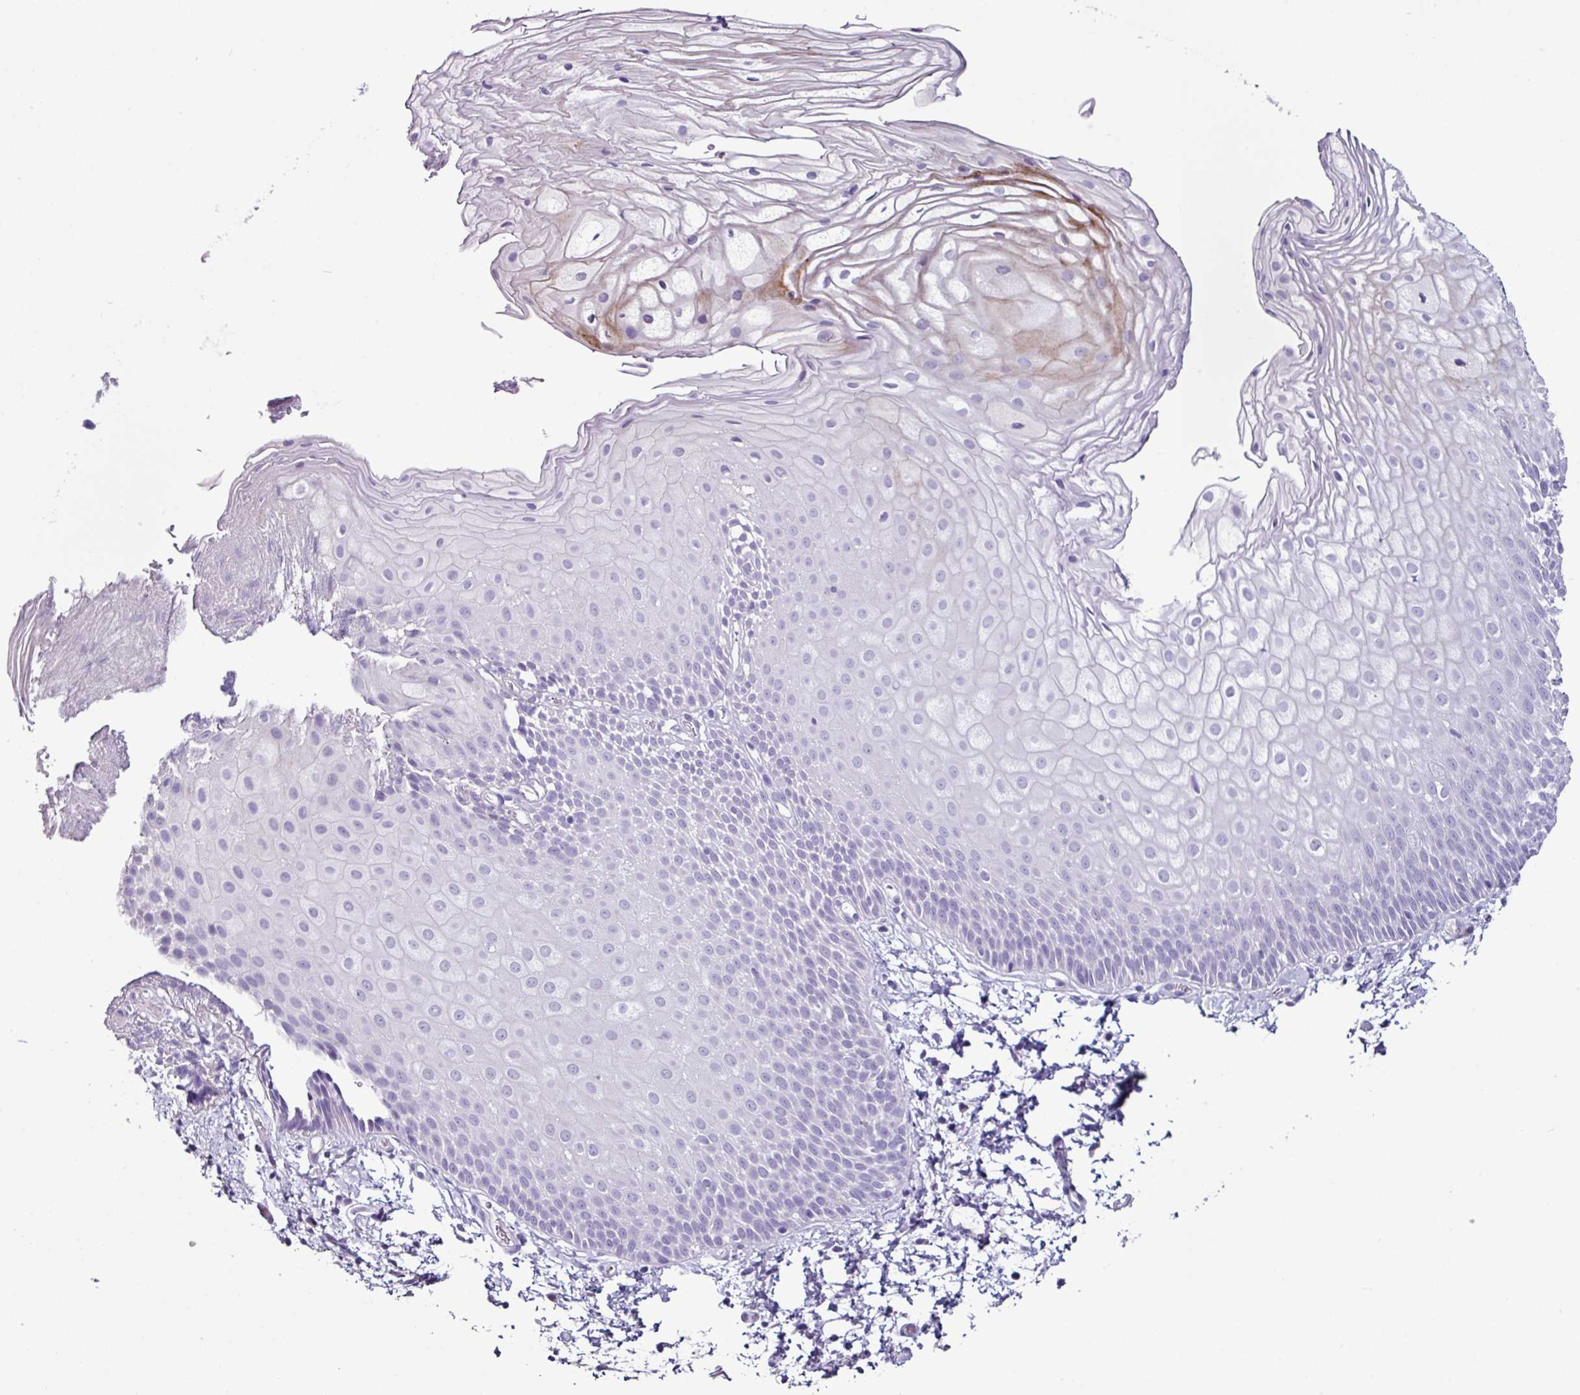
{"staining": {"intensity": "strong", "quantity": "<25%", "location": "cytoplasmic/membranous"}, "tissue": "skin", "cell_type": "Epidermal cells", "image_type": "normal", "snomed": [{"axis": "morphology", "description": "Normal tissue, NOS"}, {"axis": "topography", "description": "Anal"}], "caption": "Skin stained with DAB immunohistochemistry (IHC) shows medium levels of strong cytoplasmic/membranous positivity in about <25% of epidermal cells. The staining was performed using DAB (3,3'-diaminobenzidine) to visualize the protein expression in brown, while the nuclei were stained in blue with hematoxylin (Magnification: 20x).", "gene": "GLP2R", "patient": {"sex": "female", "age": 40}}